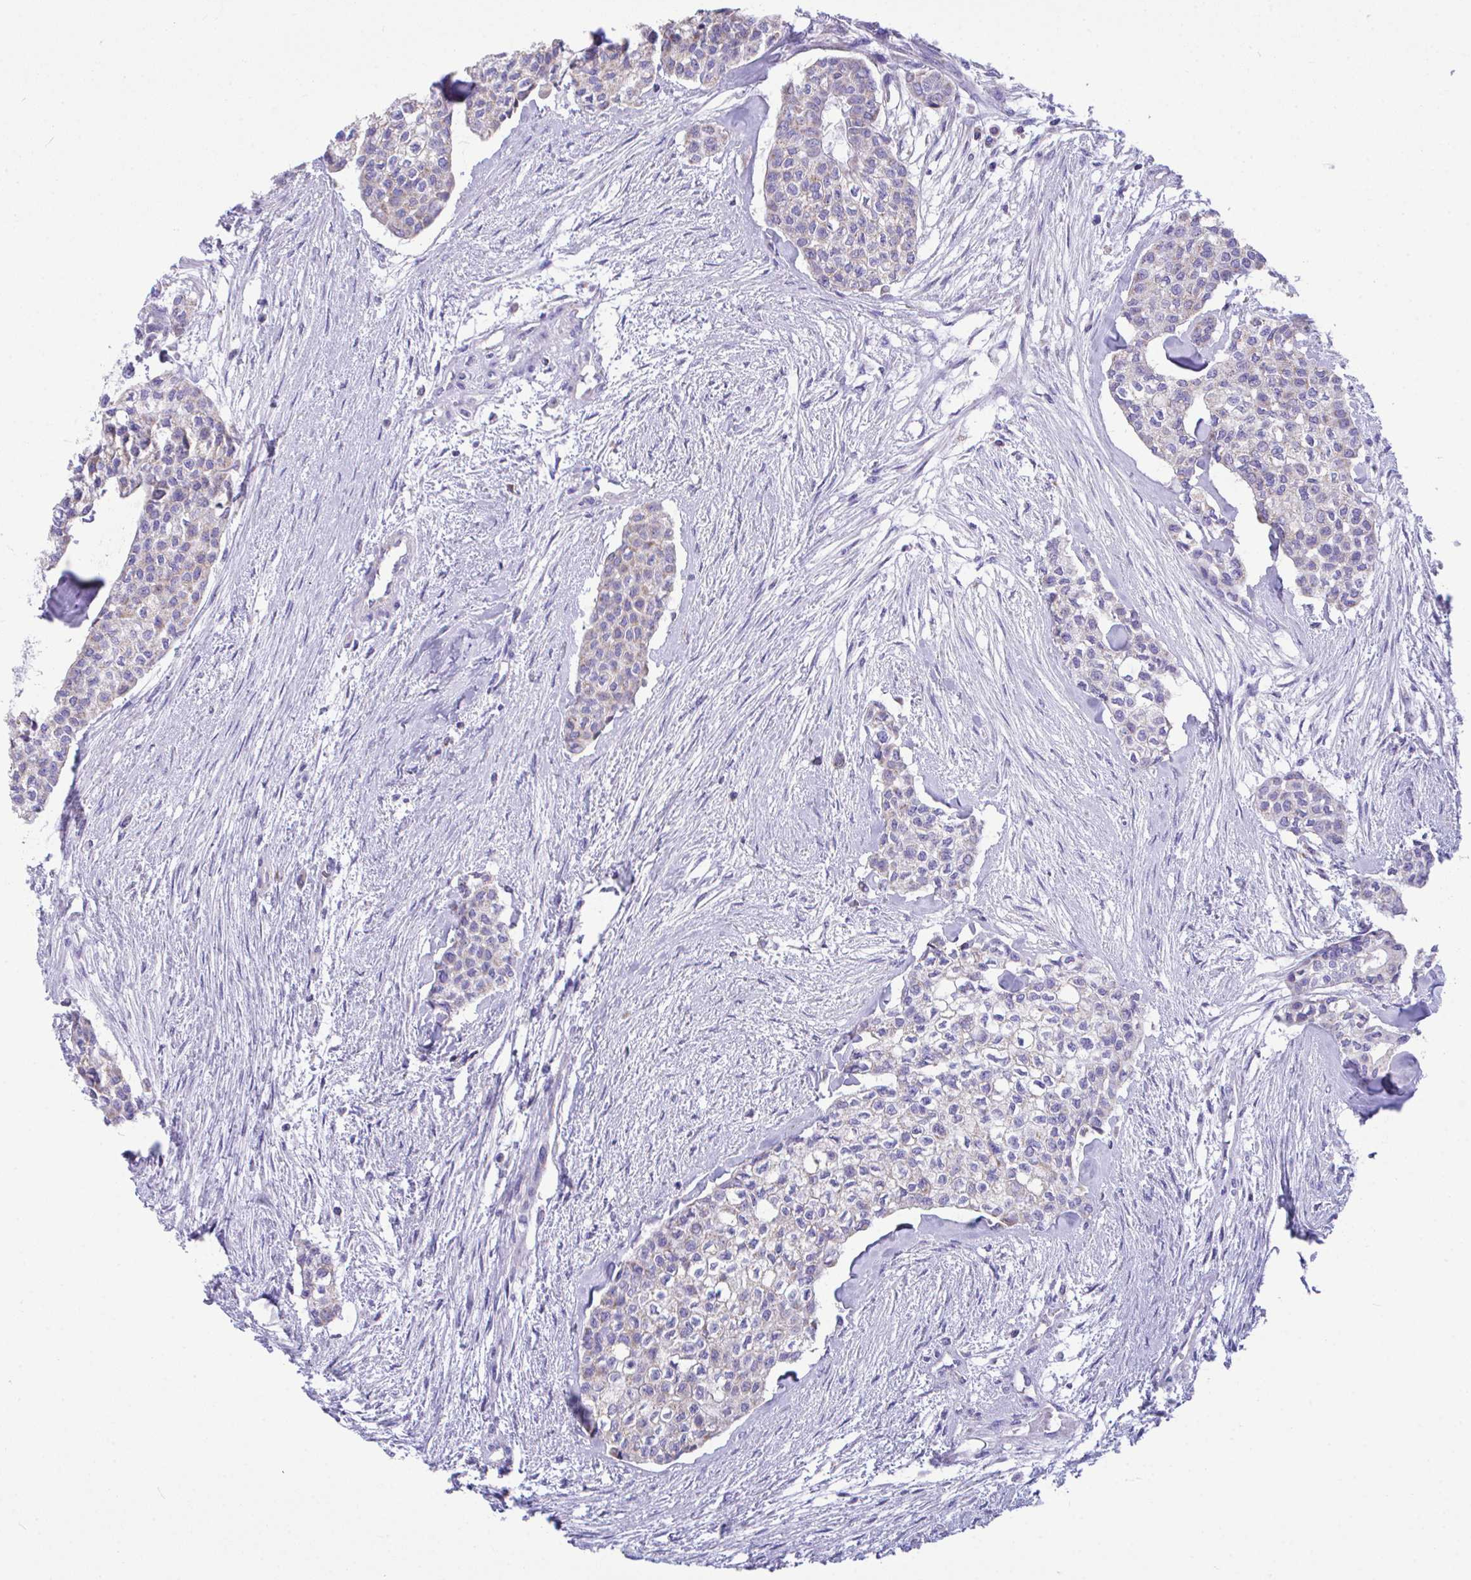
{"staining": {"intensity": "weak", "quantity": "<25%", "location": "cytoplasmic/membranous"}, "tissue": "head and neck cancer", "cell_type": "Tumor cells", "image_type": "cancer", "snomed": [{"axis": "morphology", "description": "Adenocarcinoma, NOS"}, {"axis": "topography", "description": "Head-Neck"}], "caption": "This is an immunohistochemistry histopathology image of head and neck cancer (adenocarcinoma). There is no positivity in tumor cells.", "gene": "NLRP8", "patient": {"sex": "male", "age": 81}}